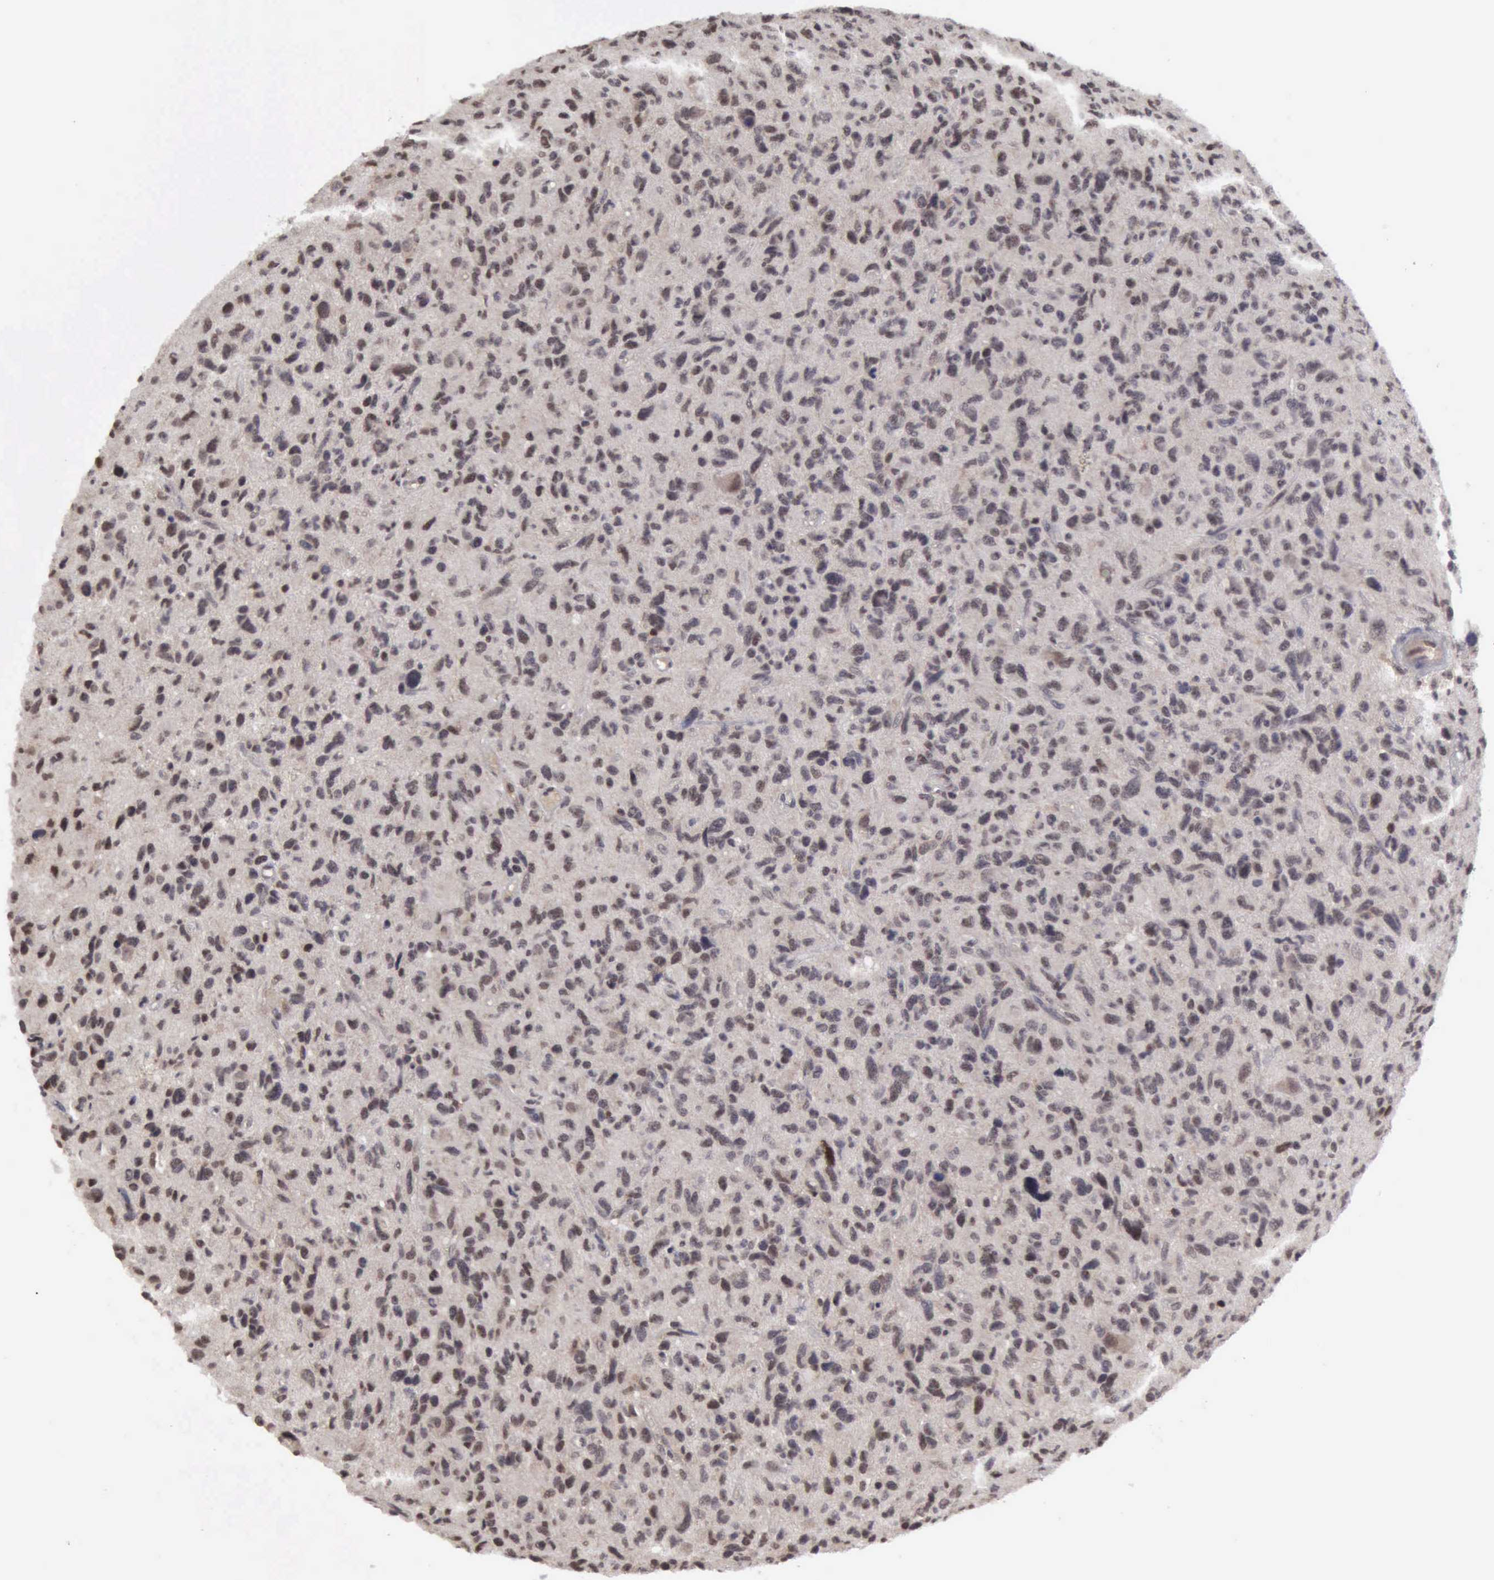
{"staining": {"intensity": "weak", "quantity": "<25%", "location": "nuclear"}, "tissue": "glioma", "cell_type": "Tumor cells", "image_type": "cancer", "snomed": [{"axis": "morphology", "description": "Glioma, malignant, High grade"}, {"axis": "topography", "description": "Brain"}], "caption": "Glioma stained for a protein using immunohistochemistry demonstrates no expression tumor cells.", "gene": "CDKN2A", "patient": {"sex": "female", "age": 60}}